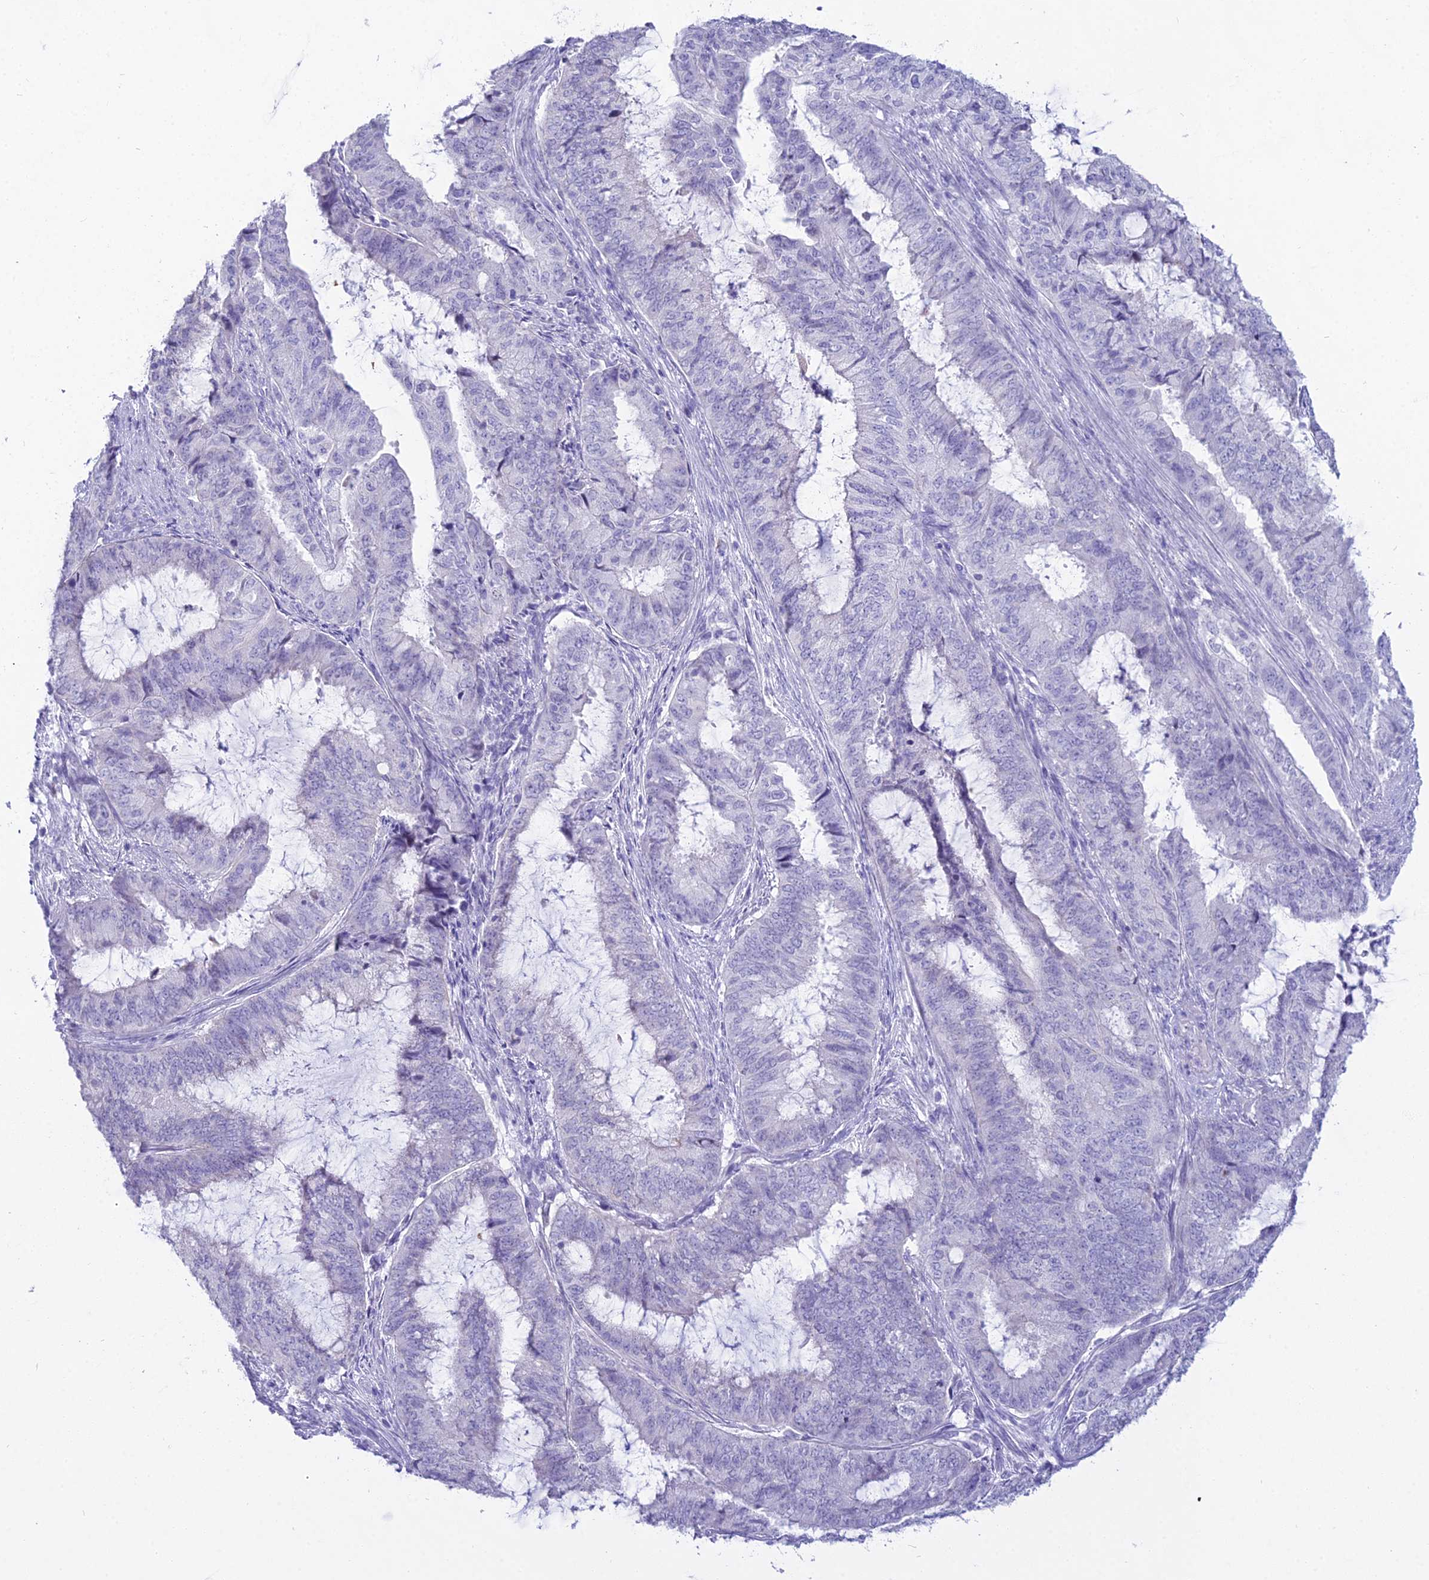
{"staining": {"intensity": "negative", "quantity": "none", "location": "none"}, "tissue": "endometrial cancer", "cell_type": "Tumor cells", "image_type": "cancer", "snomed": [{"axis": "morphology", "description": "Adenocarcinoma, NOS"}, {"axis": "topography", "description": "Endometrium"}], "caption": "Immunohistochemical staining of endometrial adenocarcinoma reveals no significant staining in tumor cells. (DAB (3,3'-diaminobenzidine) IHC visualized using brightfield microscopy, high magnification).", "gene": "CGB2", "patient": {"sex": "female", "age": 51}}